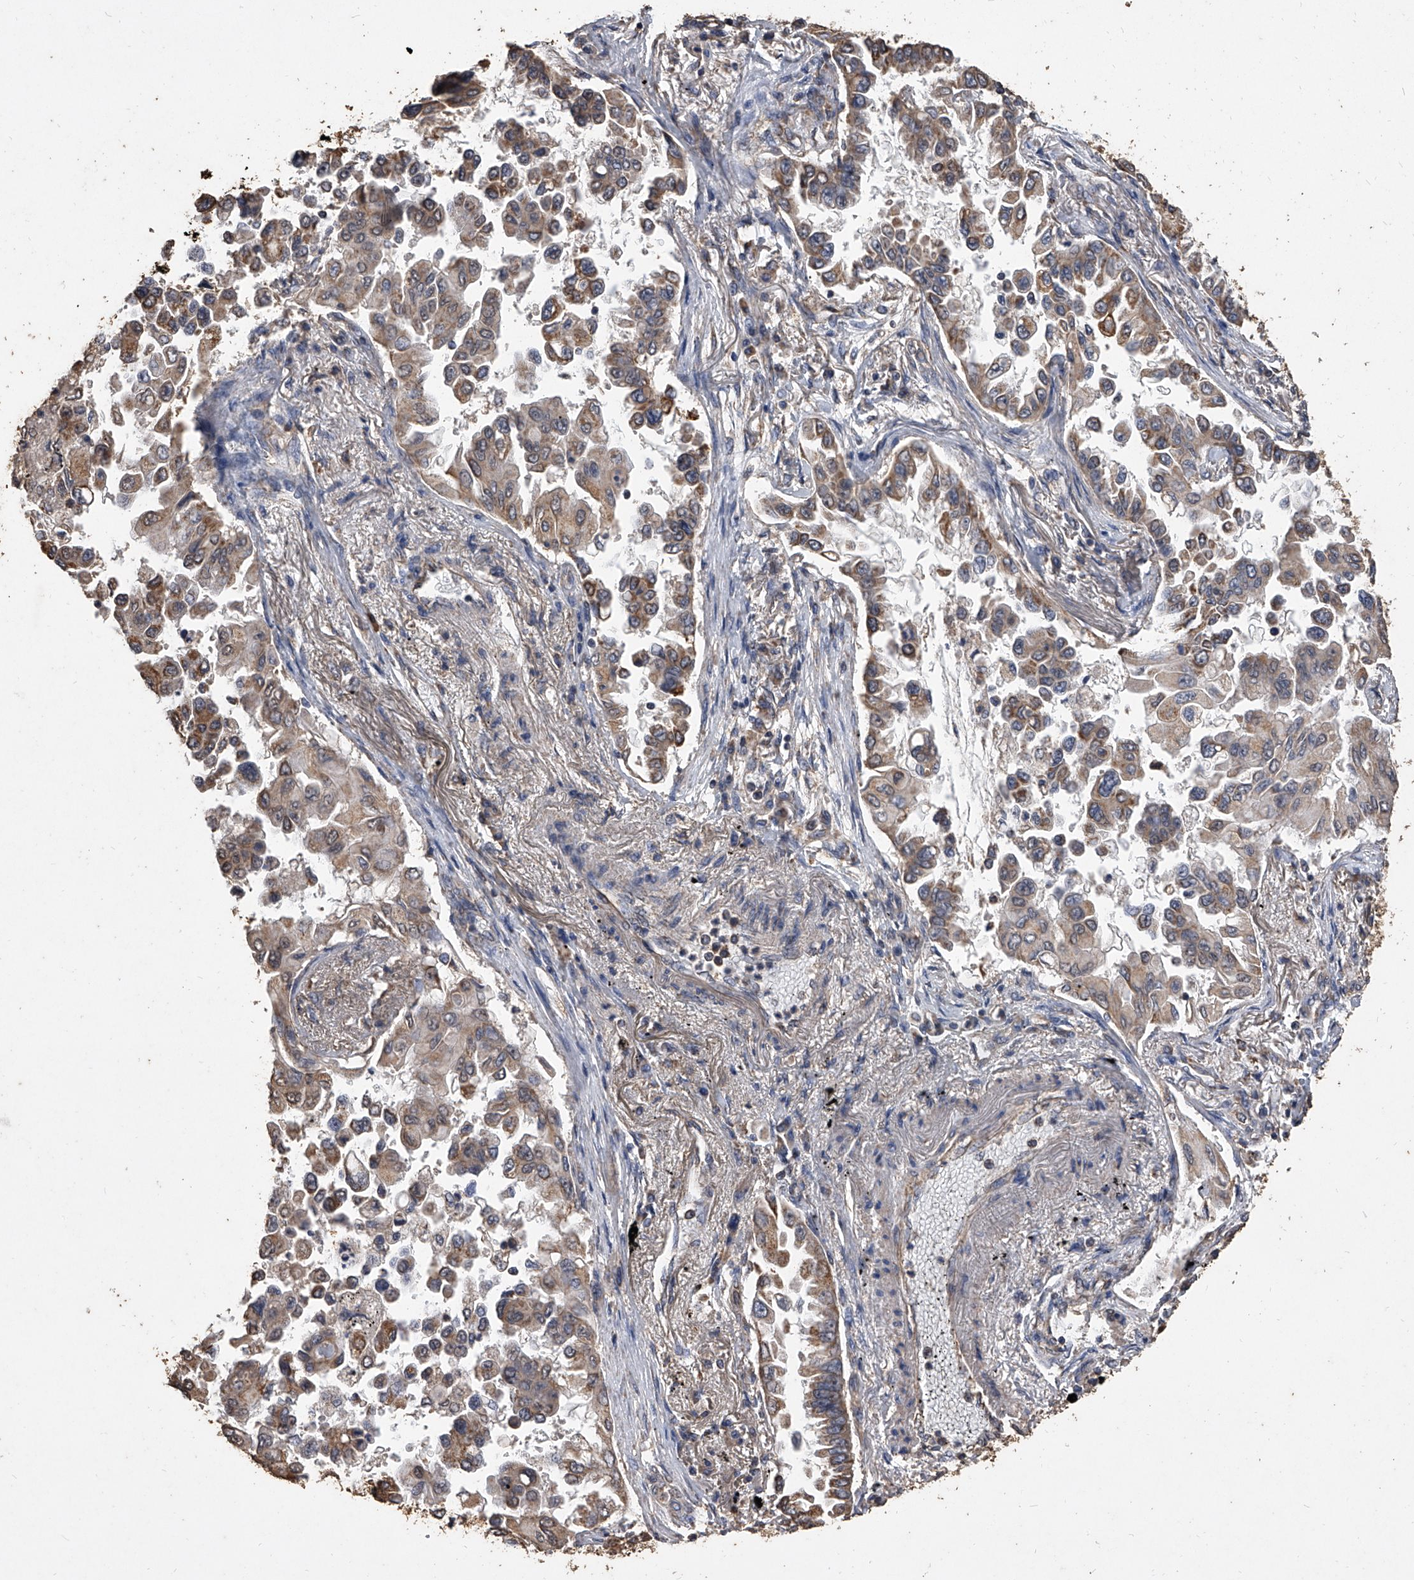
{"staining": {"intensity": "moderate", "quantity": ">75%", "location": "cytoplasmic/membranous,nuclear"}, "tissue": "lung cancer", "cell_type": "Tumor cells", "image_type": "cancer", "snomed": [{"axis": "morphology", "description": "Adenocarcinoma, NOS"}, {"axis": "topography", "description": "Lung"}], "caption": "Moderate cytoplasmic/membranous and nuclear positivity is present in approximately >75% of tumor cells in adenocarcinoma (lung).", "gene": "MRPL28", "patient": {"sex": "female", "age": 67}}